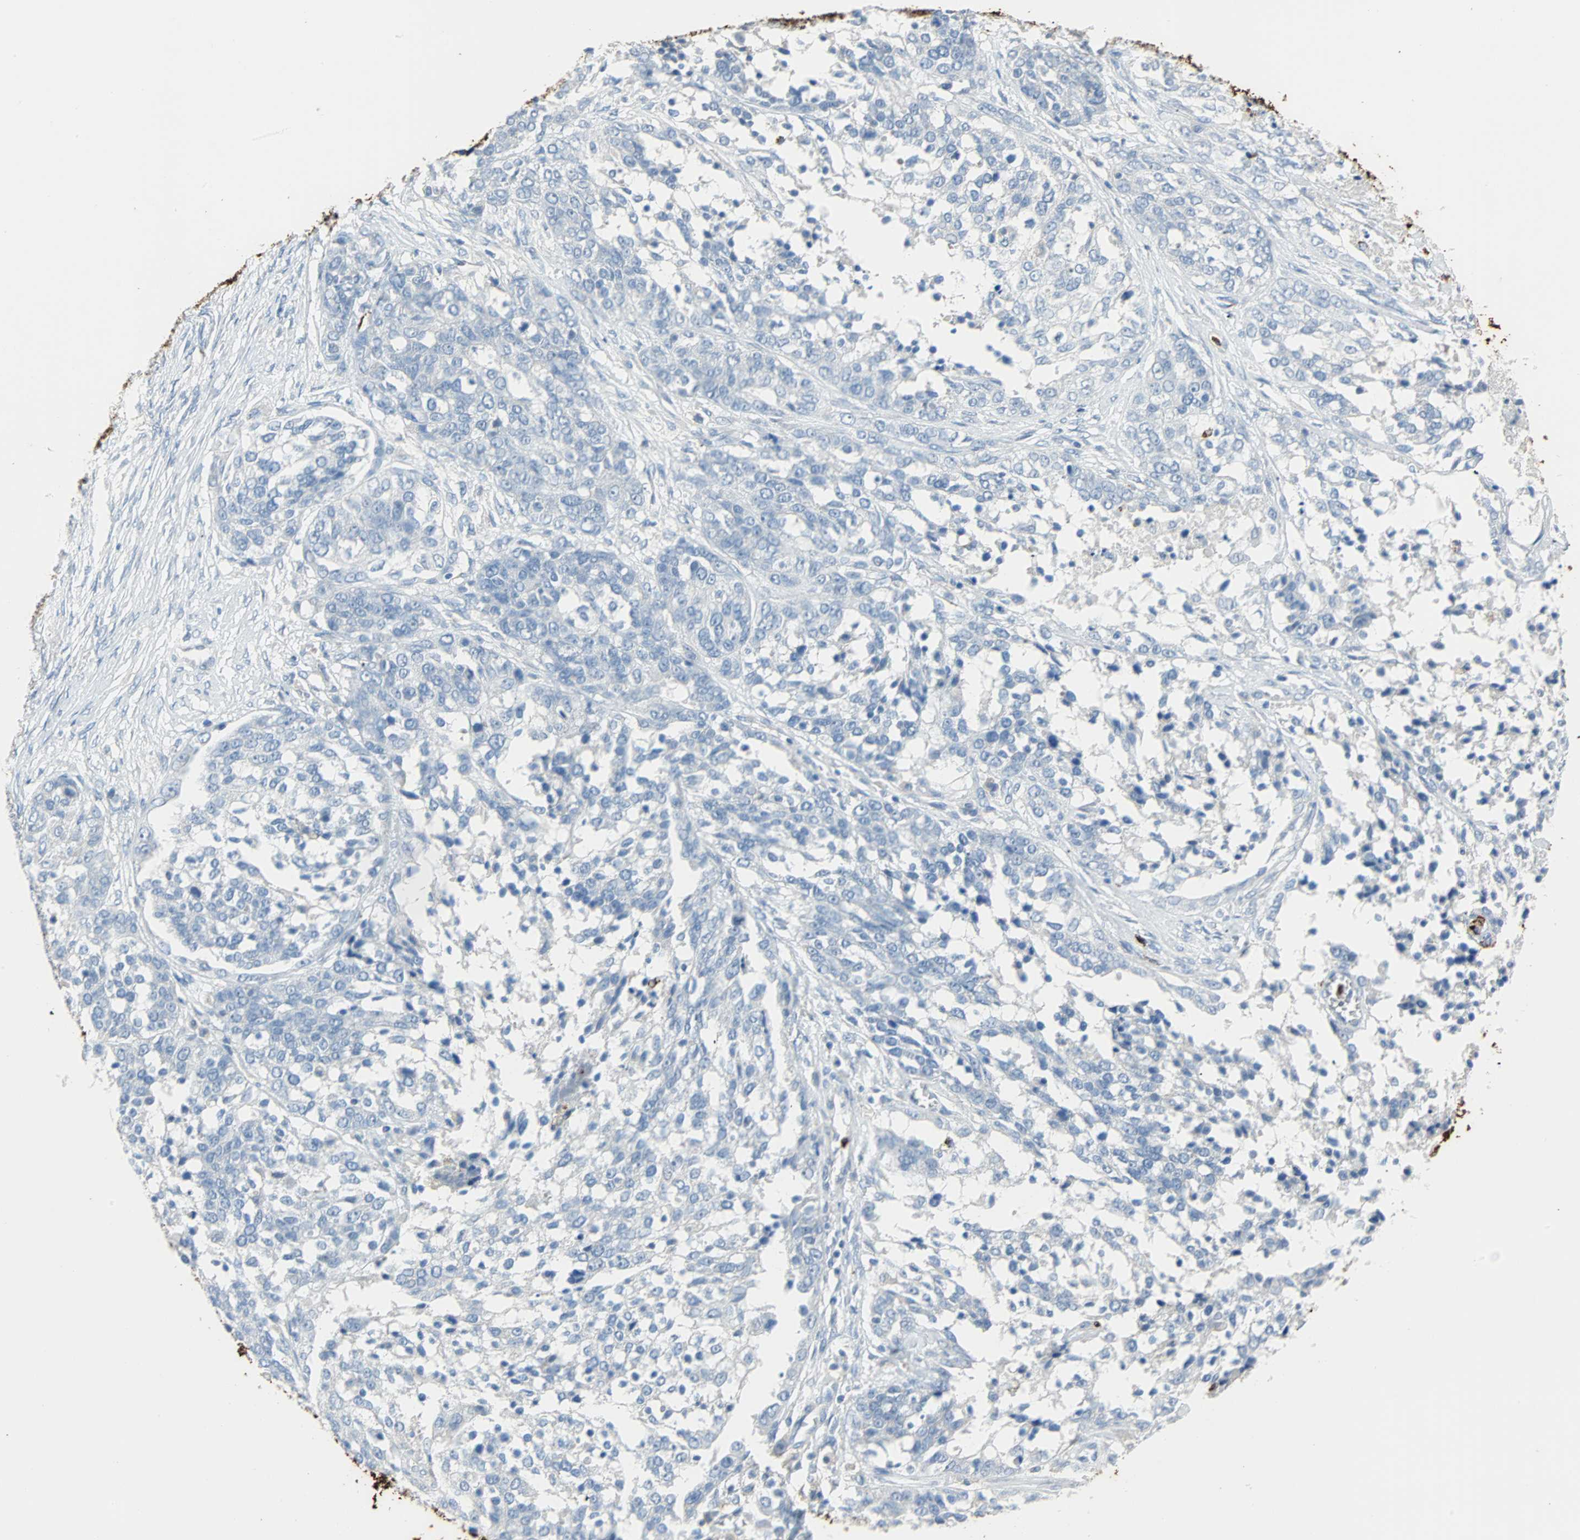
{"staining": {"intensity": "negative", "quantity": "none", "location": "none"}, "tissue": "ovarian cancer", "cell_type": "Tumor cells", "image_type": "cancer", "snomed": [{"axis": "morphology", "description": "Cystadenocarcinoma, serous, NOS"}, {"axis": "topography", "description": "Ovary"}], "caption": "Human serous cystadenocarcinoma (ovarian) stained for a protein using immunohistochemistry exhibits no positivity in tumor cells.", "gene": "CLEC4A", "patient": {"sex": "female", "age": 44}}